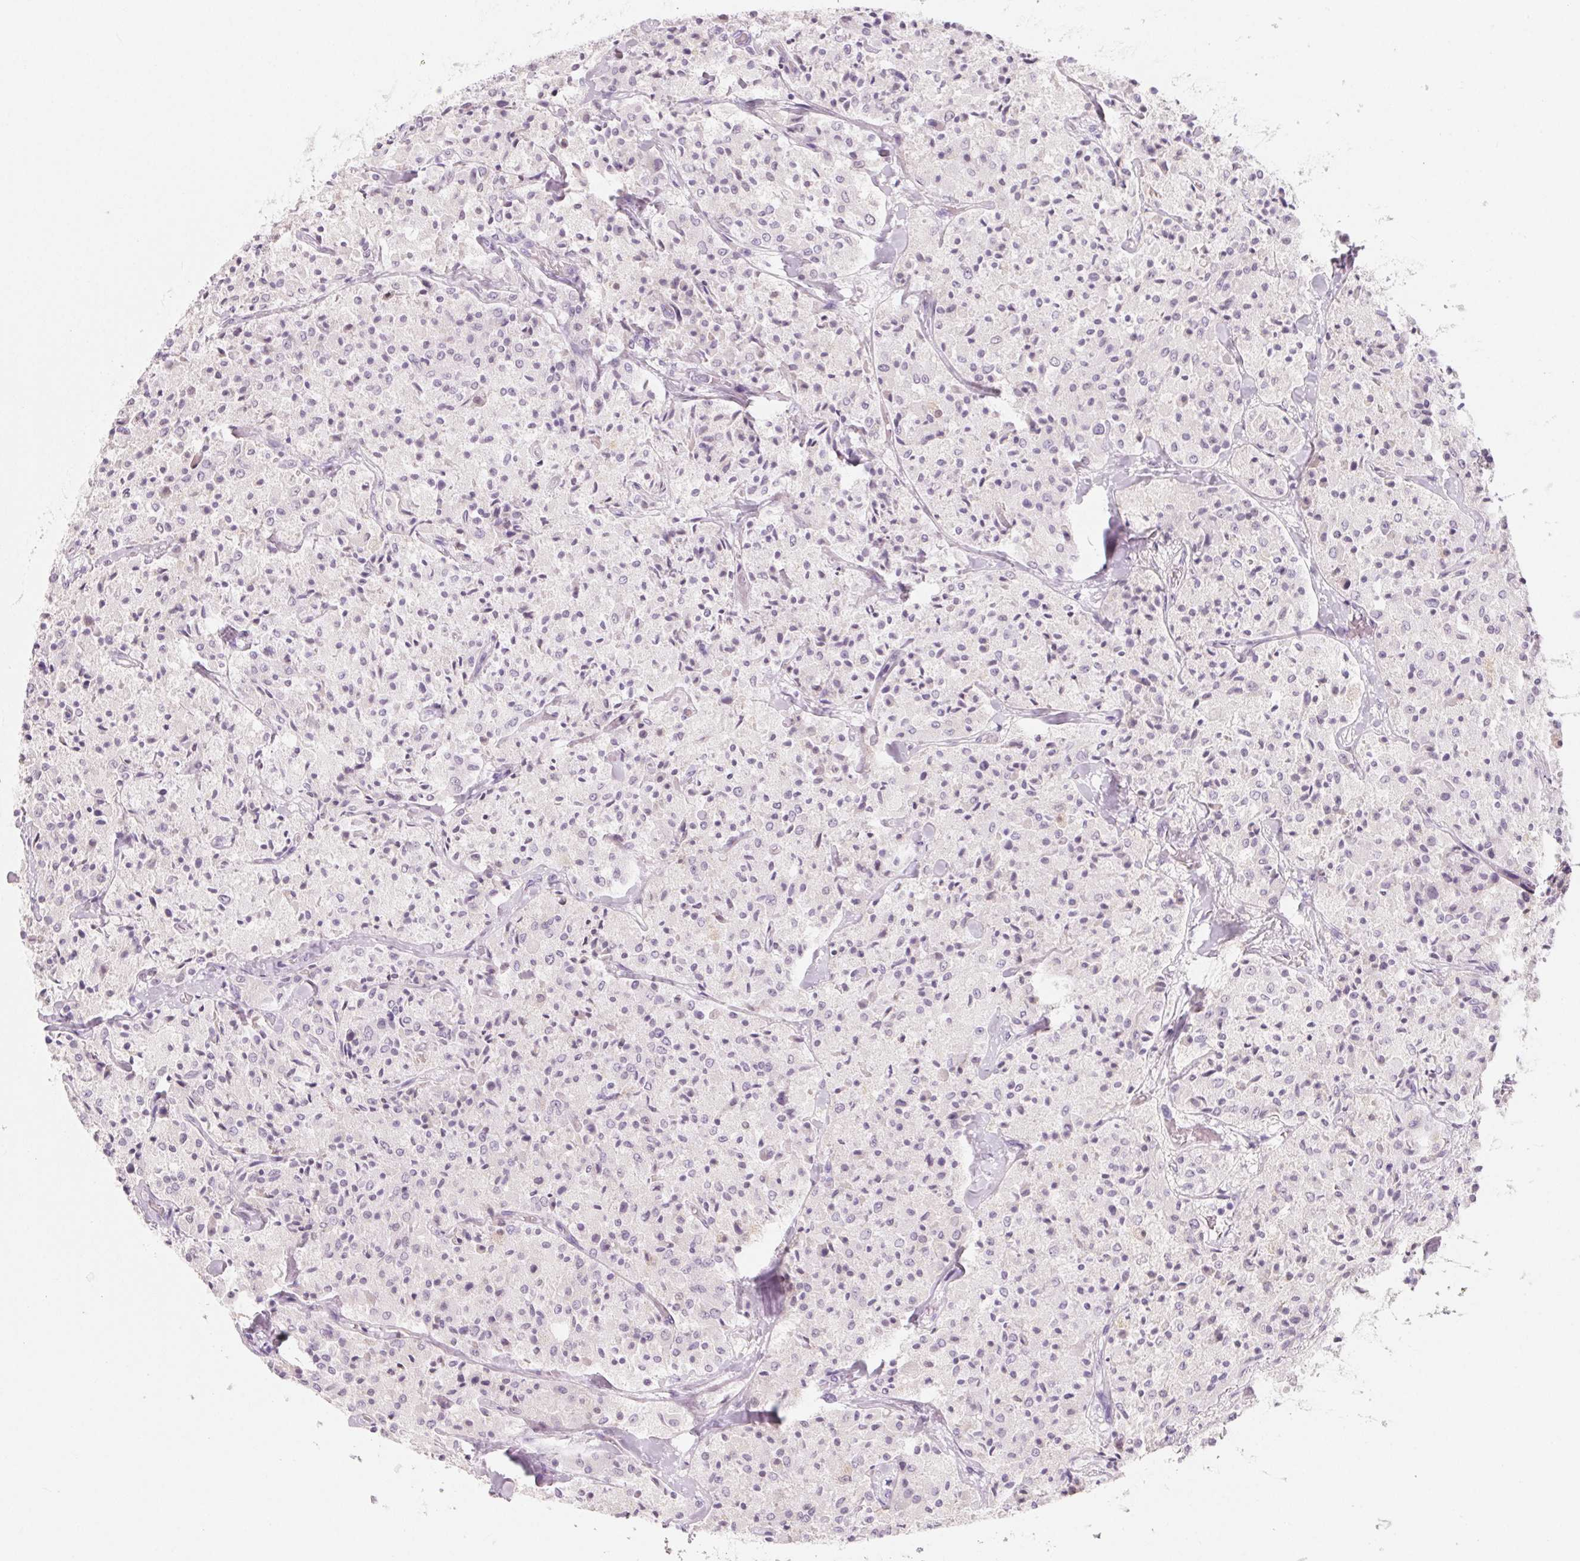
{"staining": {"intensity": "negative", "quantity": "none", "location": "none"}, "tissue": "carcinoid", "cell_type": "Tumor cells", "image_type": "cancer", "snomed": [{"axis": "morphology", "description": "Carcinoid, malignant, NOS"}, {"axis": "topography", "description": "Lung"}], "caption": "DAB (3,3'-diaminobenzidine) immunohistochemical staining of carcinoid shows no significant positivity in tumor cells.", "gene": "SH3GL2", "patient": {"sex": "male", "age": 71}}